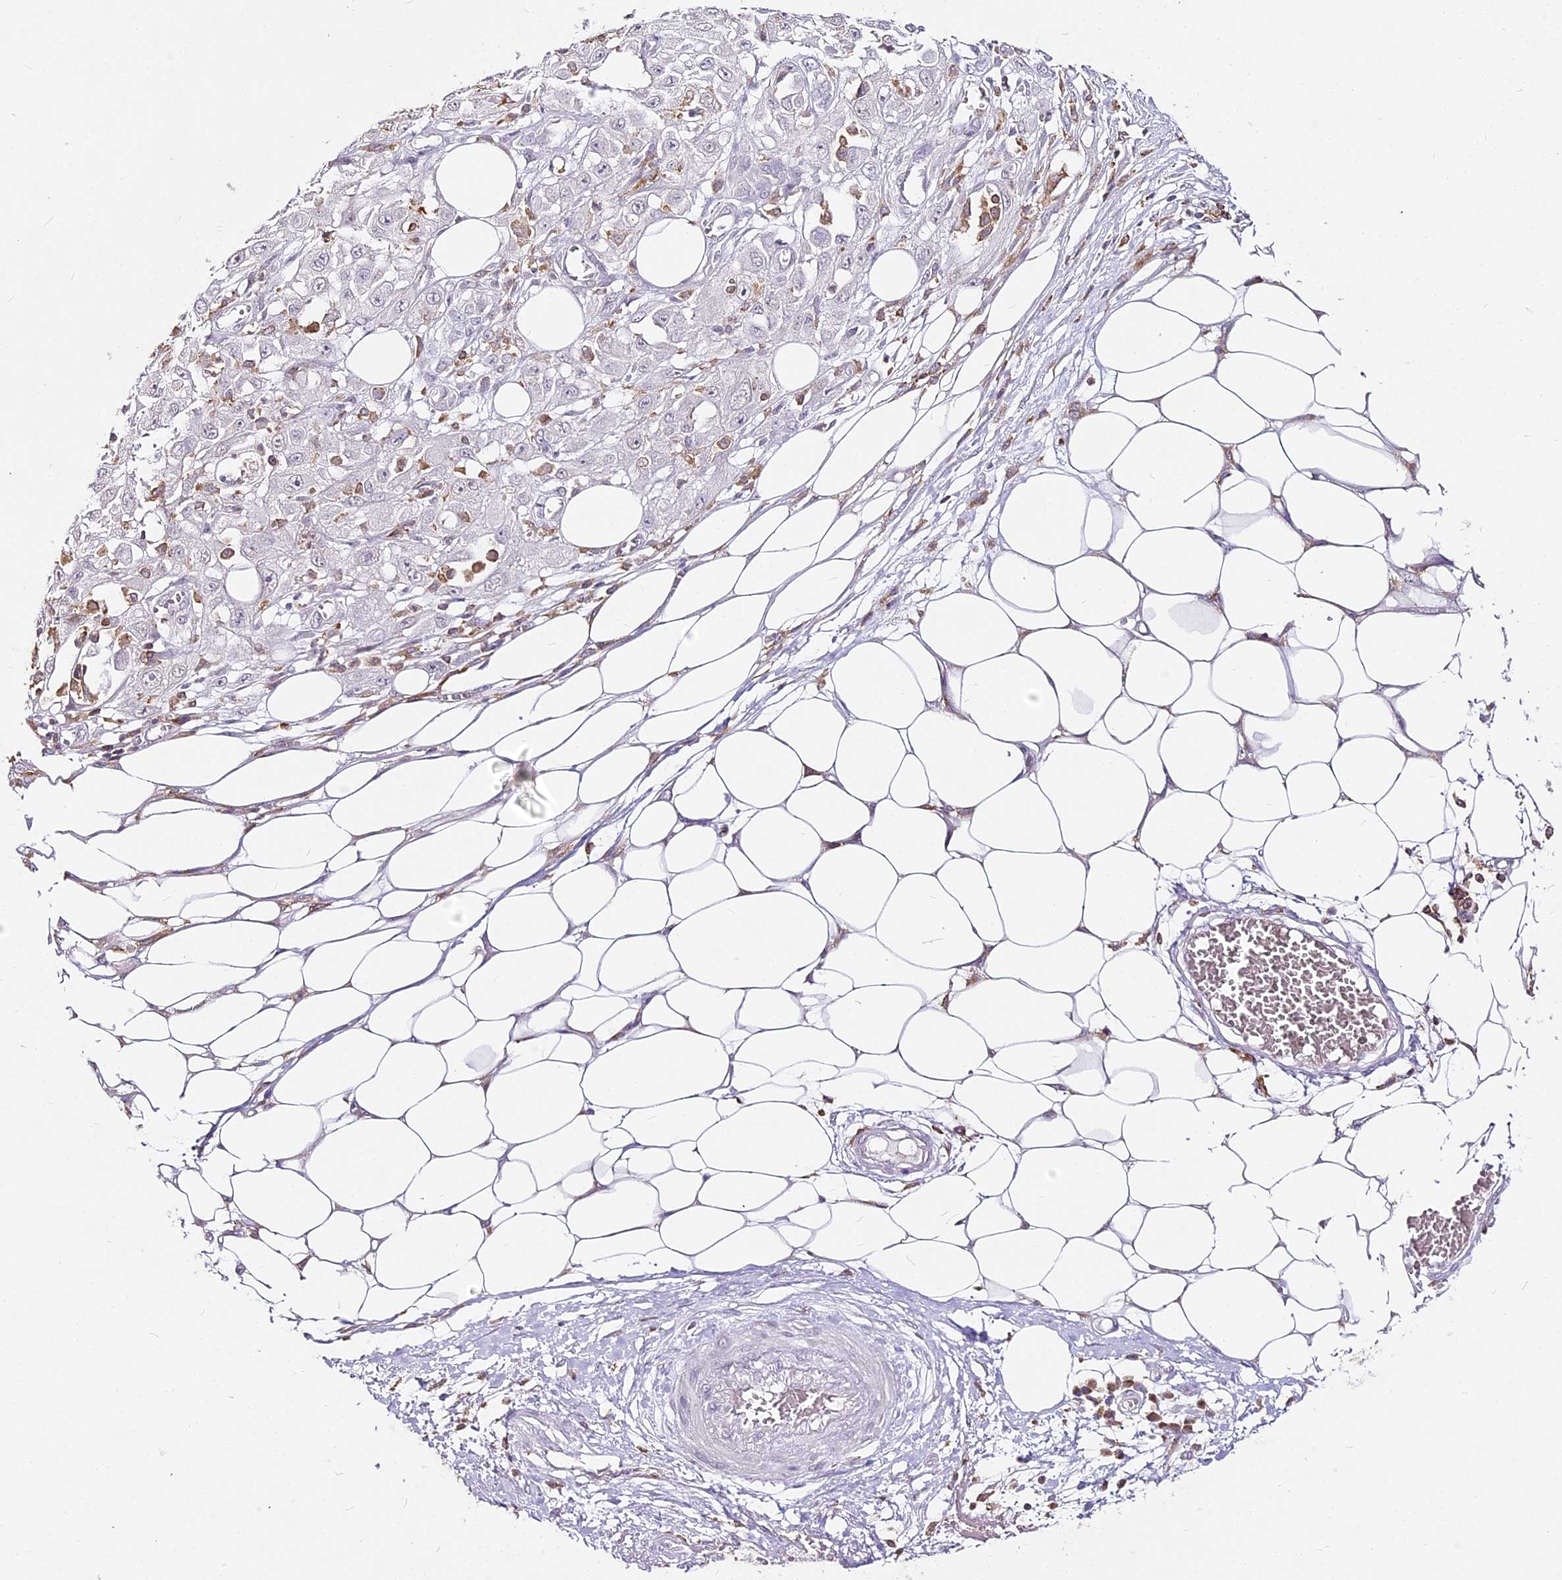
{"staining": {"intensity": "negative", "quantity": "none", "location": "none"}, "tissue": "skin cancer", "cell_type": "Tumor cells", "image_type": "cancer", "snomed": [{"axis": "morphology", "description": "Squamous cell carcinoma, NOS"}, {"axis": "morphology", "description": "Squamous cell carcinoma, metastatic, NOS"}, {"axis": "topography", "description": "Skin"}, {"axis": "topography", "description": "Lymph node"}], "caption": "Tumor cells show no significant staining in skin cancer (squamous cell carcinoma). (DAB immunohistochemistry visualized using brightfield microscopy, high magnification).", "gene": "DOCK2", "patient": {"sex": "male", "age": 75}}